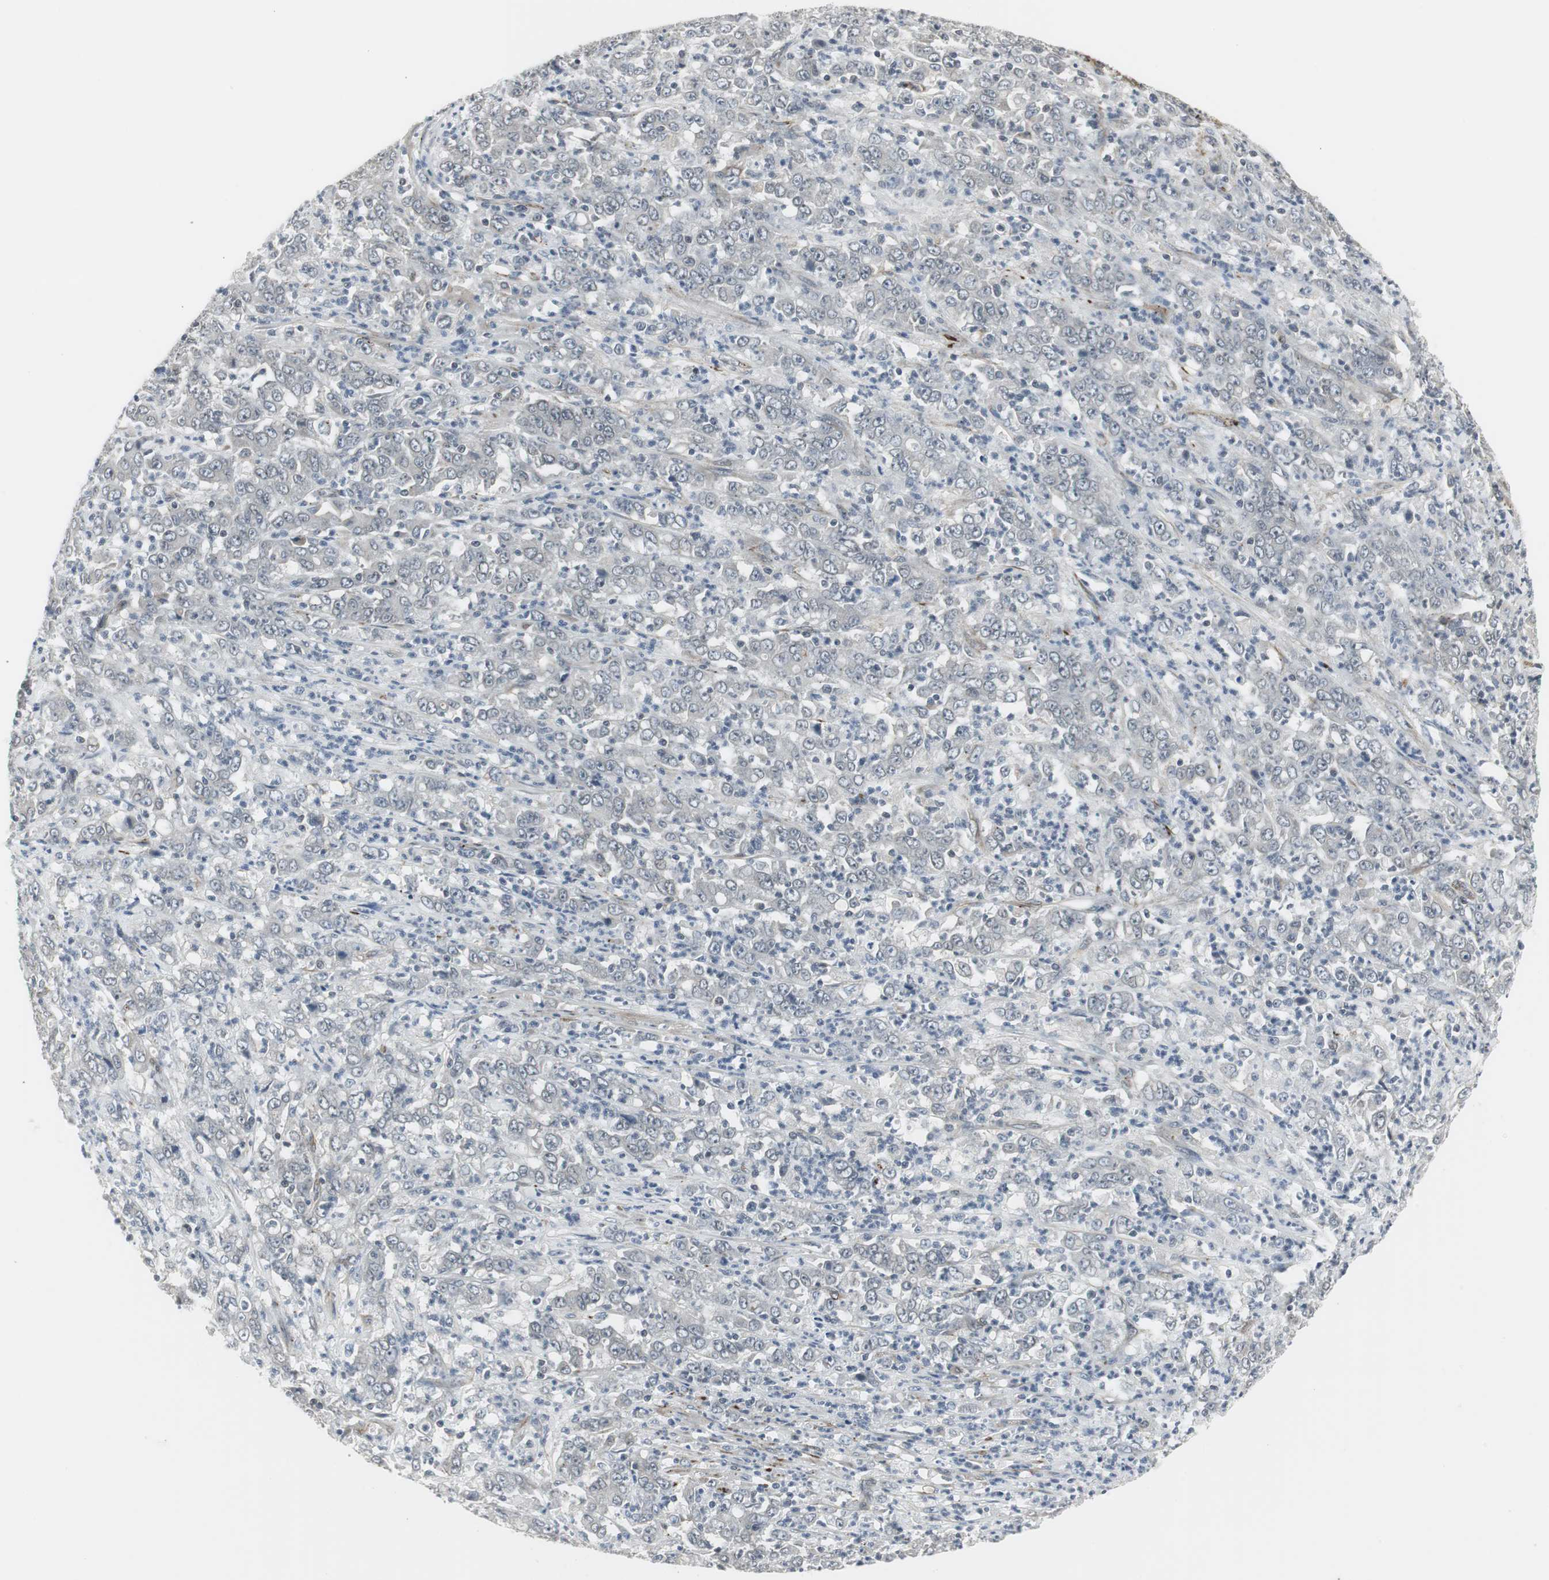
{"staining": {"intensity": "negative", "quantity": "none", "location": "none"}, "tissue": "stomach cancer", "cell_type": "Tumor cells", "image_type": "cancer", "snomed": [{"axis": "morphology", "description": "Adenocarcinoma, NOS"}, {"axis": "topography", "description": "Stomach, lower"}], "caption": "A high-resolution photomicrograph shows immunohistochemistry (IHC) staining of adenocarcinoma (stomach), which displays no significant positivity in tumor cells.", "gene": "SCYL3", "patient": {"sex": "female", "age": 71}}